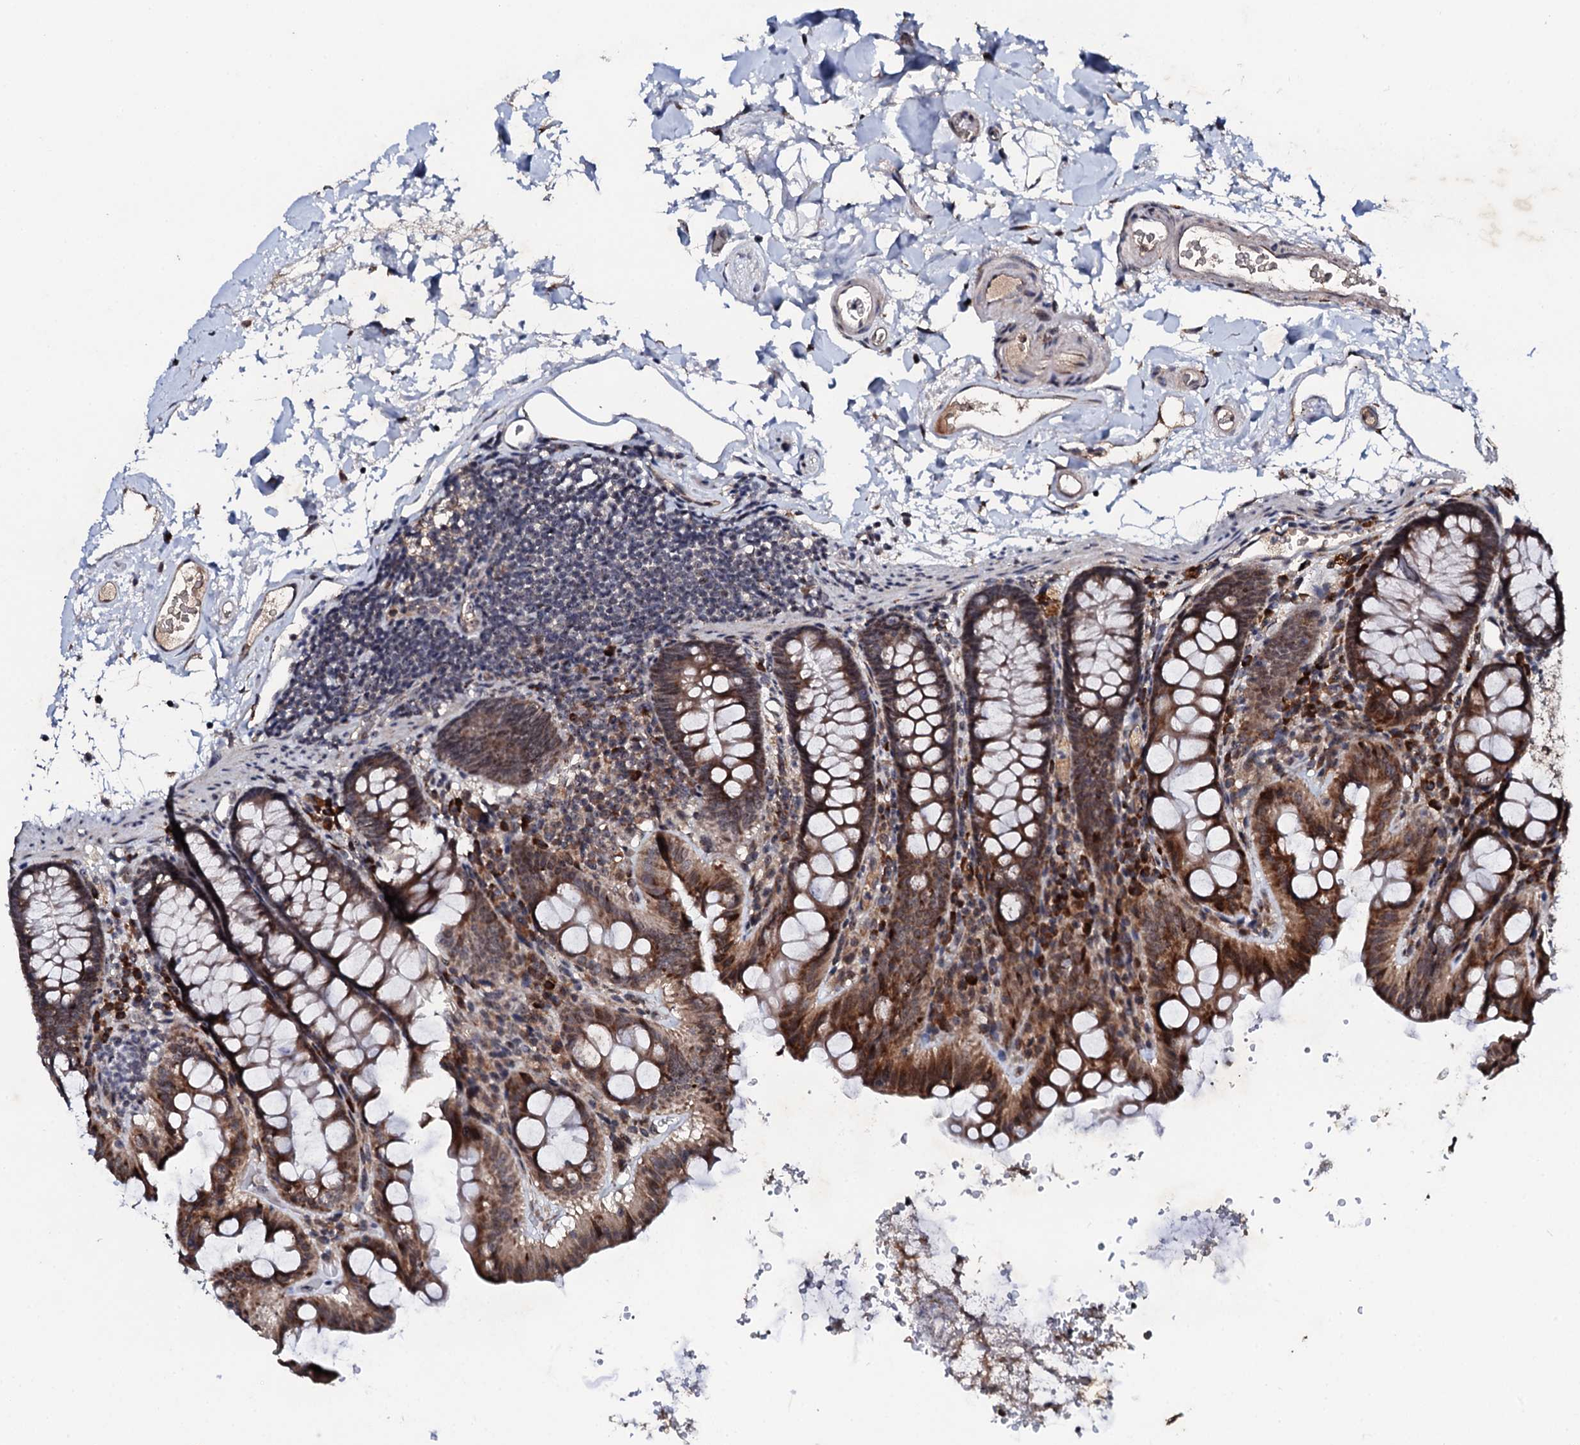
{"staining": {"intensity": "weak", "quantity": ">75%", "location": "cytoplasmic/membranous"}, "tissue": "colon", "cell_type": "Endothelial cells", "image_type": "normal", "snomed": [{"axis": "morphology", "description": "Normal tissue, NOS"}, {"axis": "topography", "description": "Colon"}], "caption": "This micrograph demonstrates immunohistochemistry (IHC) staining of normal colon, with low weak cytoplasmic/membranous staining in about >75% of endothelial cells.", "gene": "FAM111A", "patient": {"sex": "male", "age": 75}}